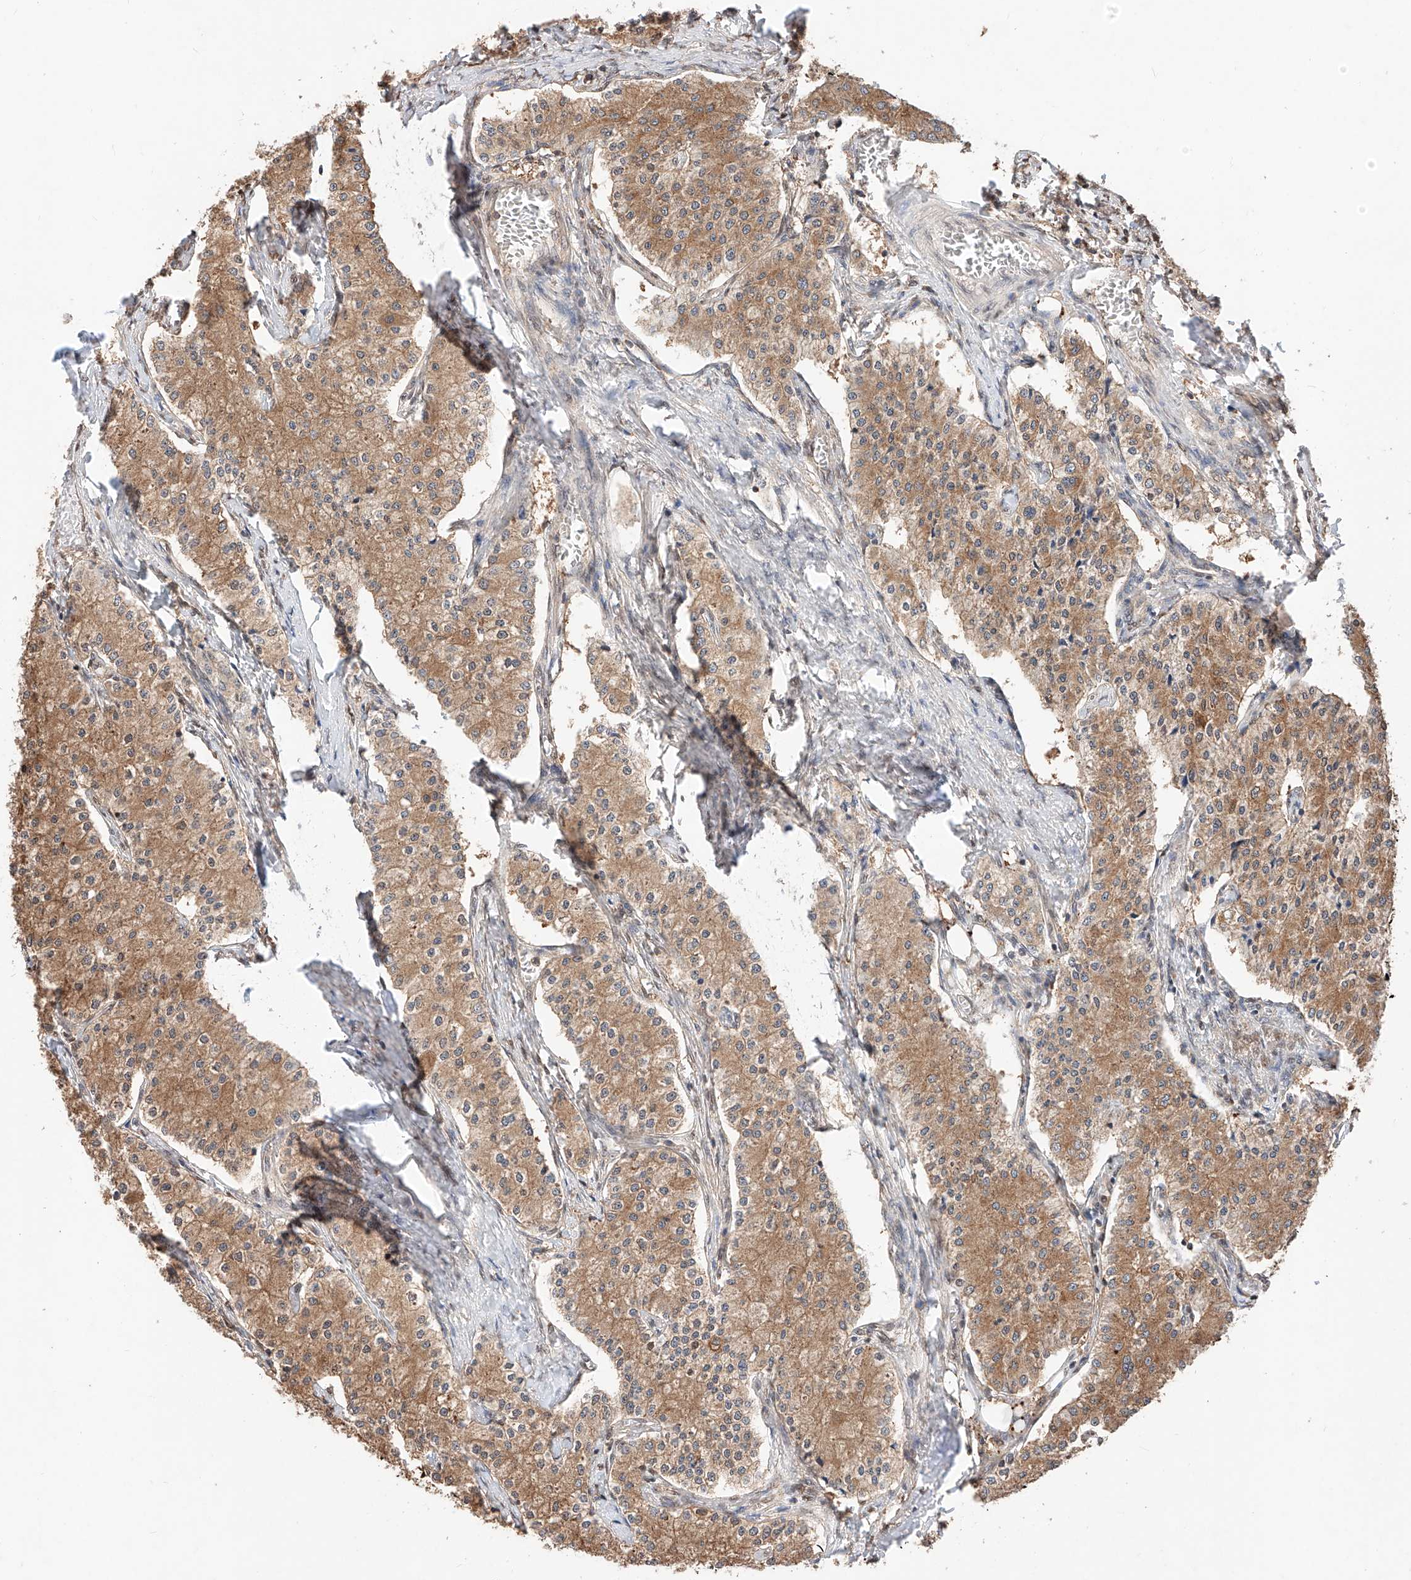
{"staining": {"intensity": "moderate", "quantity": ">75%", "location": "cytoplasmic/membranous"}, "tissue": "carcinoid", "cell_type": "Tumor cells", "image_type": "cancer", "snomed": [{"axis": "morphology", "description": "Carcinoid, malignant, NOS"}, {"axis": "topography", "description": "Colon"}], "caption": "Tumor cells reveal moderate cytoplasmic/membranous expression in about >75% of cells in carcinoid. (Stains: DAB (3,3'-diaminobenzidine) in brown, nuclei in blue, Microscopy: brightfield microscopy at high magnification).", "gene": "ZSCAN4", "patient": {"sex": "female", "age": 52}}